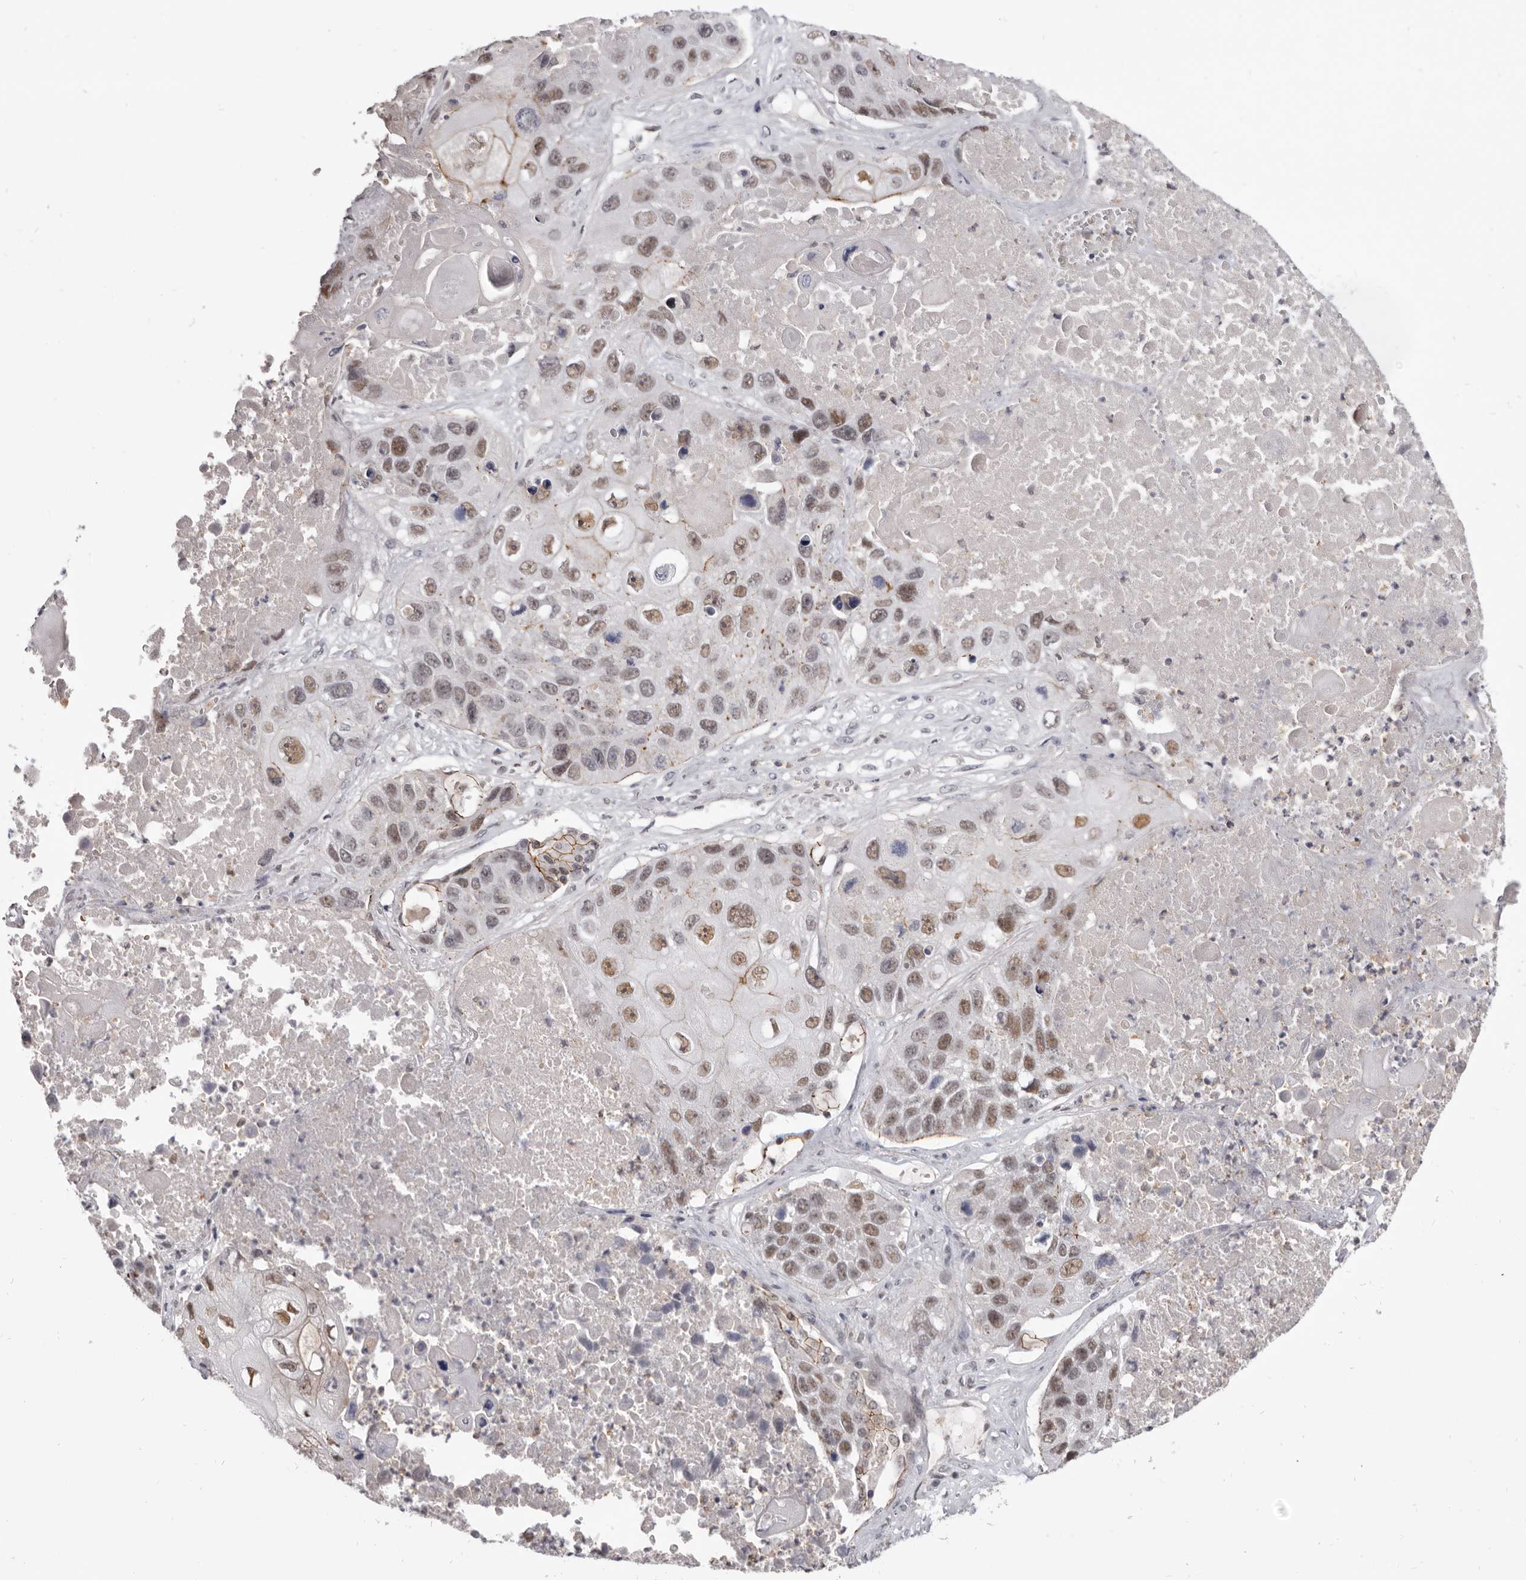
{"staining": {"intensity": "moderate", "quantity": ">75%", "location": "cytoplasmic/membranous,nuclear"}, "tissue": "lung cancer", "cell_type": "Tumor cells", "image_type": "cancer", "snomed": [{"axis": "morphology", "description": "Squamous cell carcinoma, NOS"}, {"axis": "topography", "description": "Lung"}], "caption": "A micrograph showing moderate cytoplasmic/membranous and nuclear staining in approximately >75% of tumor cells in lung cancer (squamous cell carcinoma), as visualized by brown immunohistochemical staining.", "gene": "CGN", "patient": {"sex": "male", "age": 61}}